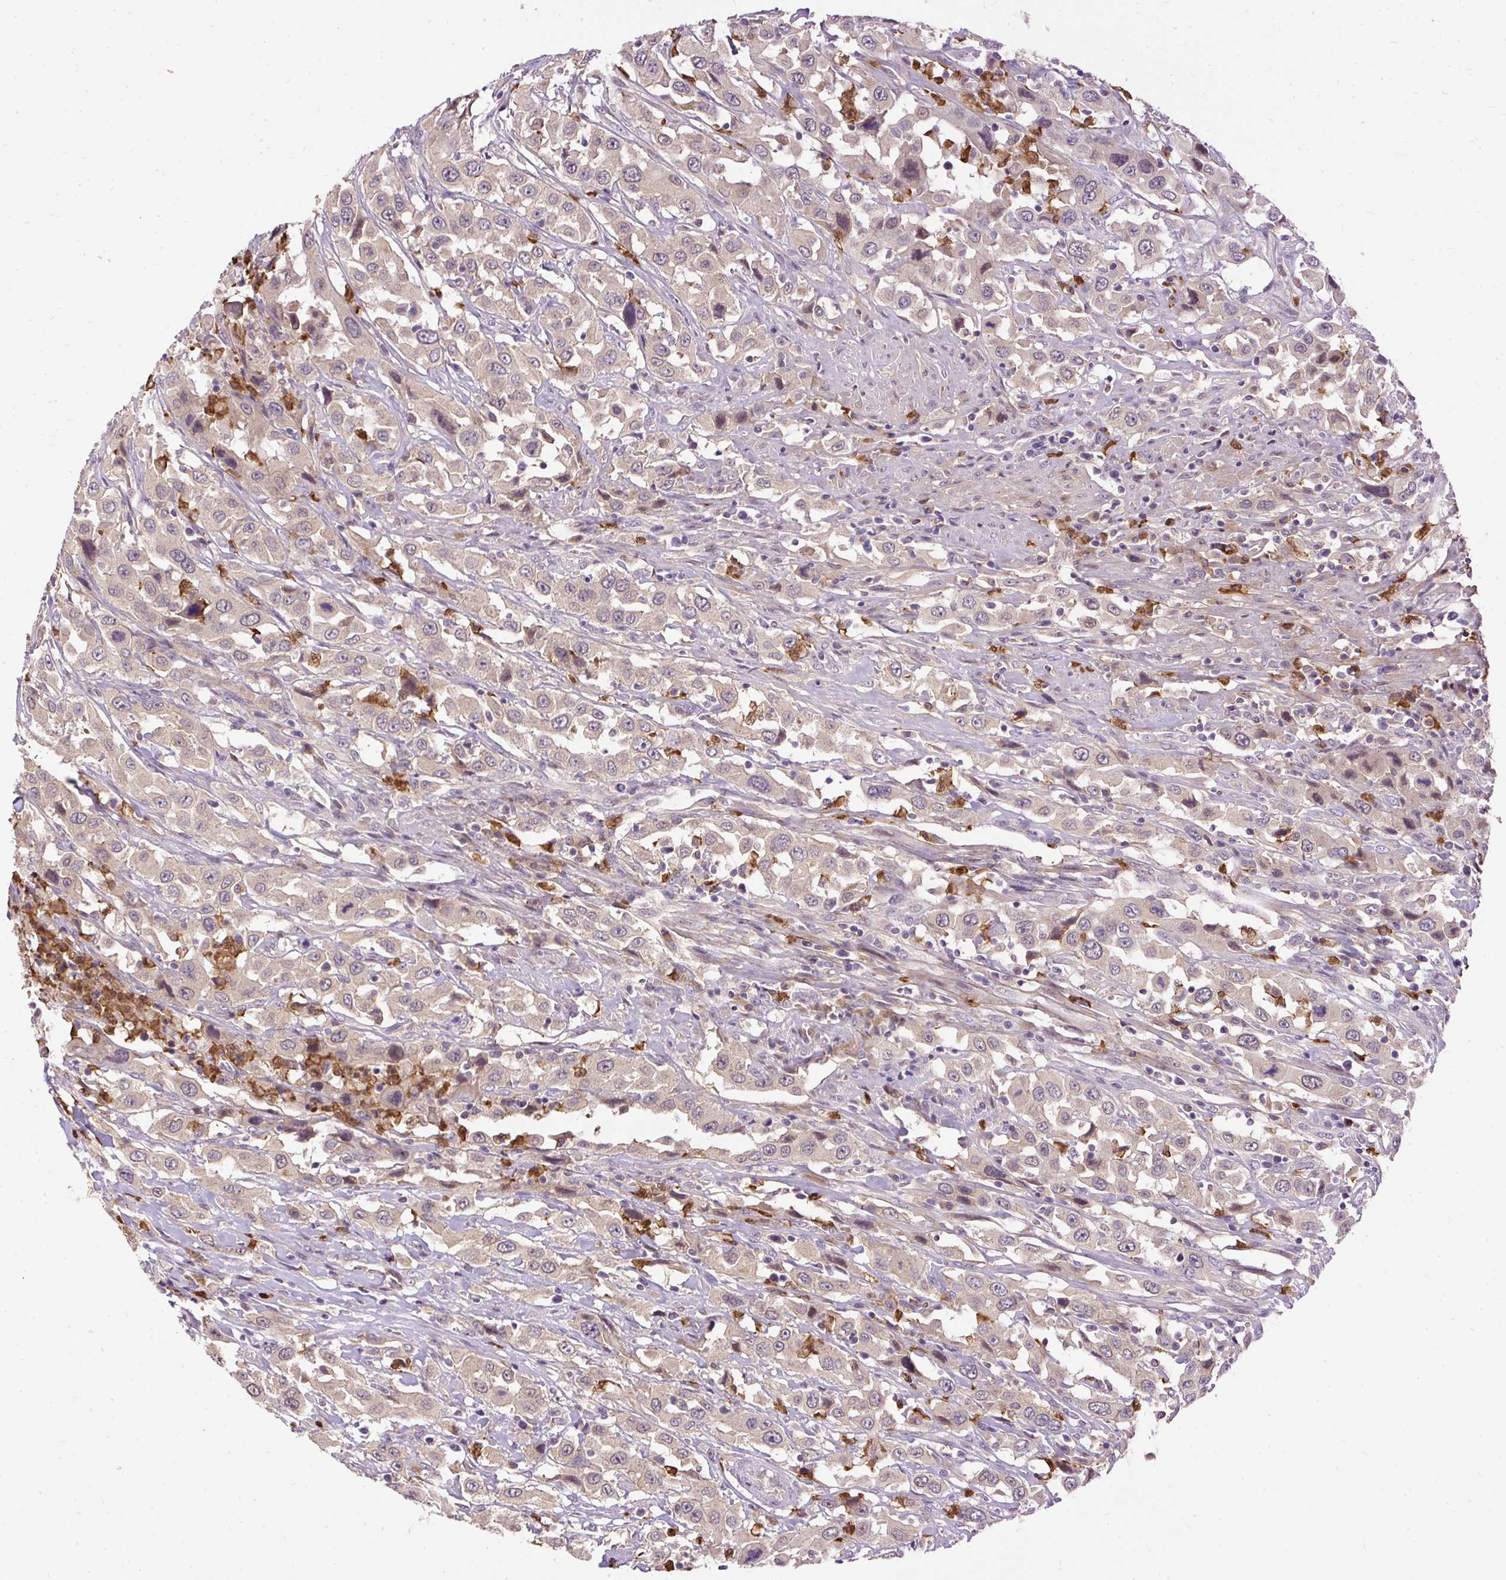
{"staining": {"intensity": "negative", "quantity": "none", "location": "none"}, "tissue": "urothelial cancer", "cell_type": "Tumor cells", "image_type": "cancer", "snomed": [{"axis": "morphology", "description": "Urothelial carcinoma, High grade"}, {"axis": "topography", "description": "Urinary bladder"}], "caption": "Immunohistochemical staining of urothelial cancer exhibits no significant expression in tumor cells.", "gene": "CTTNBP2", "patient": {"sex": "male", "age": 61}}